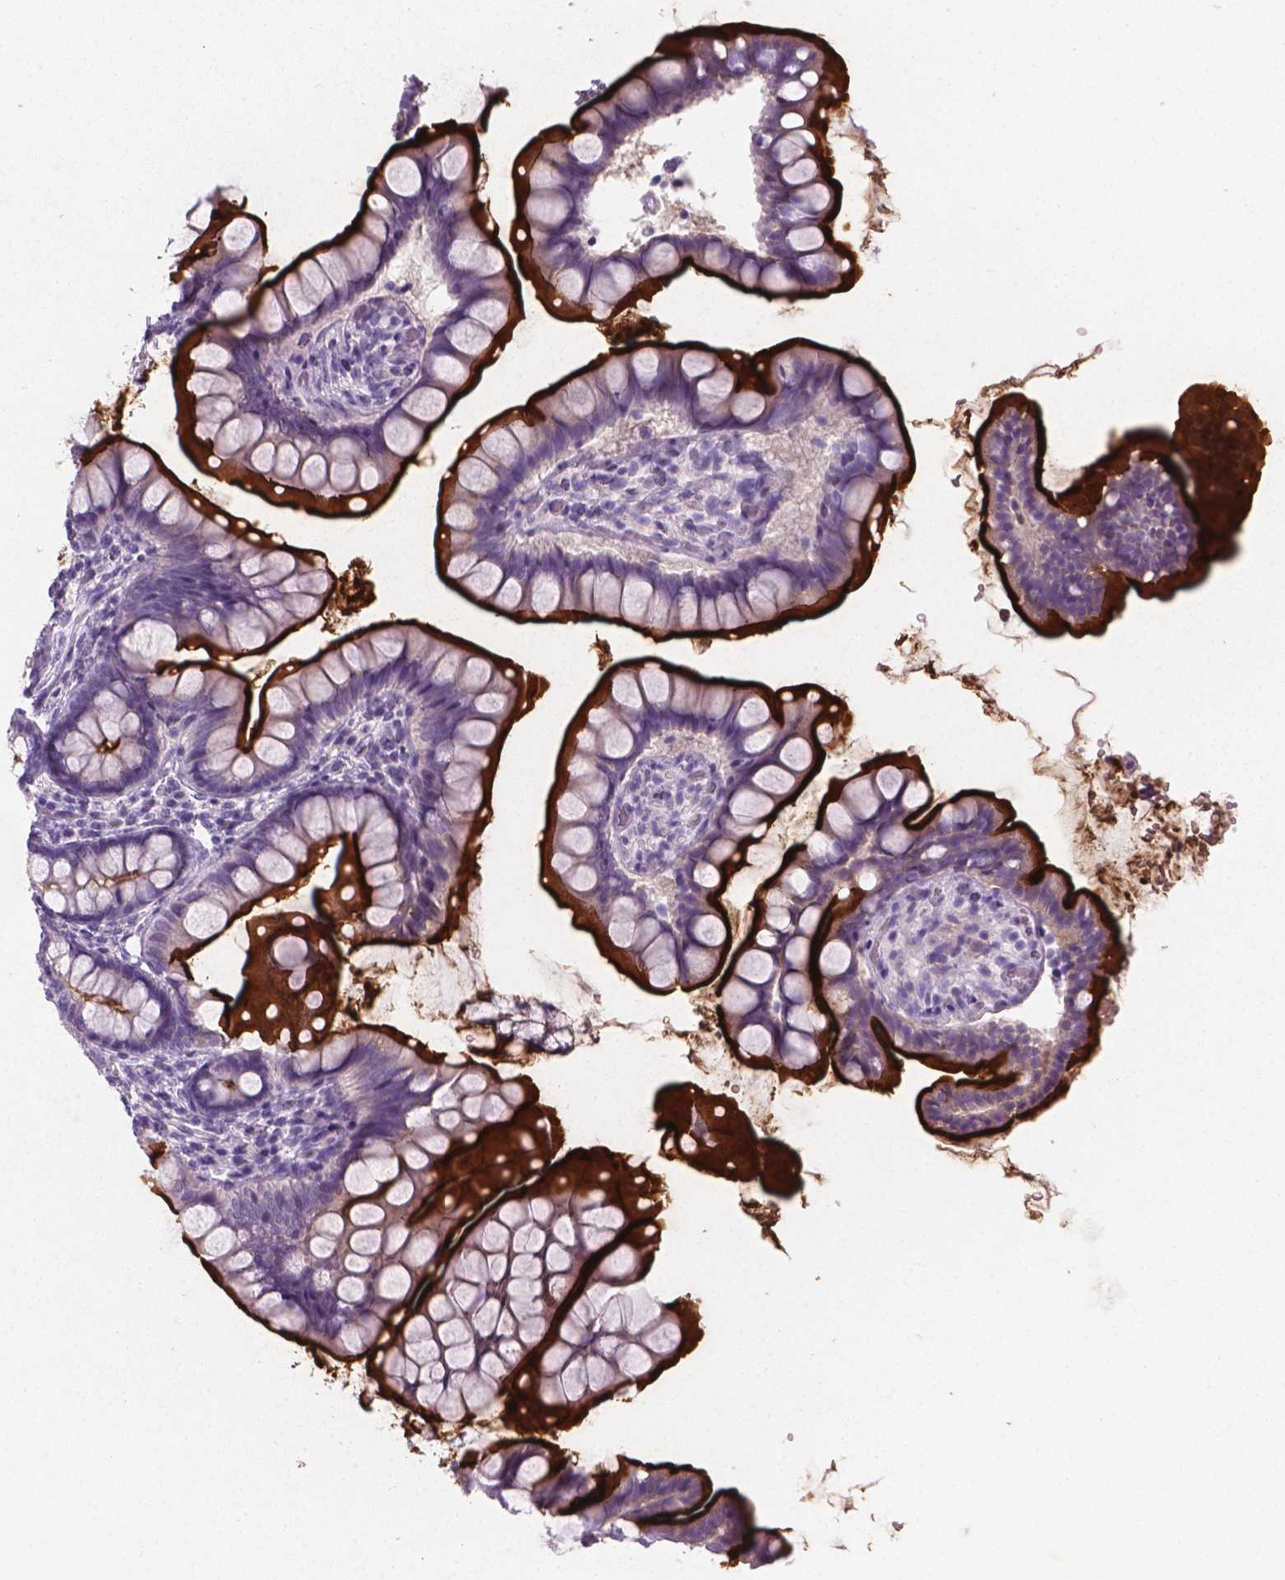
{"staining": {"intensity": "strong", "quantity": "25%-75%", "location": "cytoplasmic/membranous"}, "tissue": "small intestine", "cell_type": "Glandular cells", "image_type": "normal", "snomed": [{"axis": "morphology", "description": "Normal tissue, NOS"}, {"axis": "topography", "description": "Small intestine"}], "caption": "Protein staining of benign small intestine demonstrates strong cytoplasmic/membranous staining in approximately 25%-75% of glandular cells. Nuclei are stained in blue.", "gene": "XPNPEP2", "patient": {"sex": "male", "age": 70}}